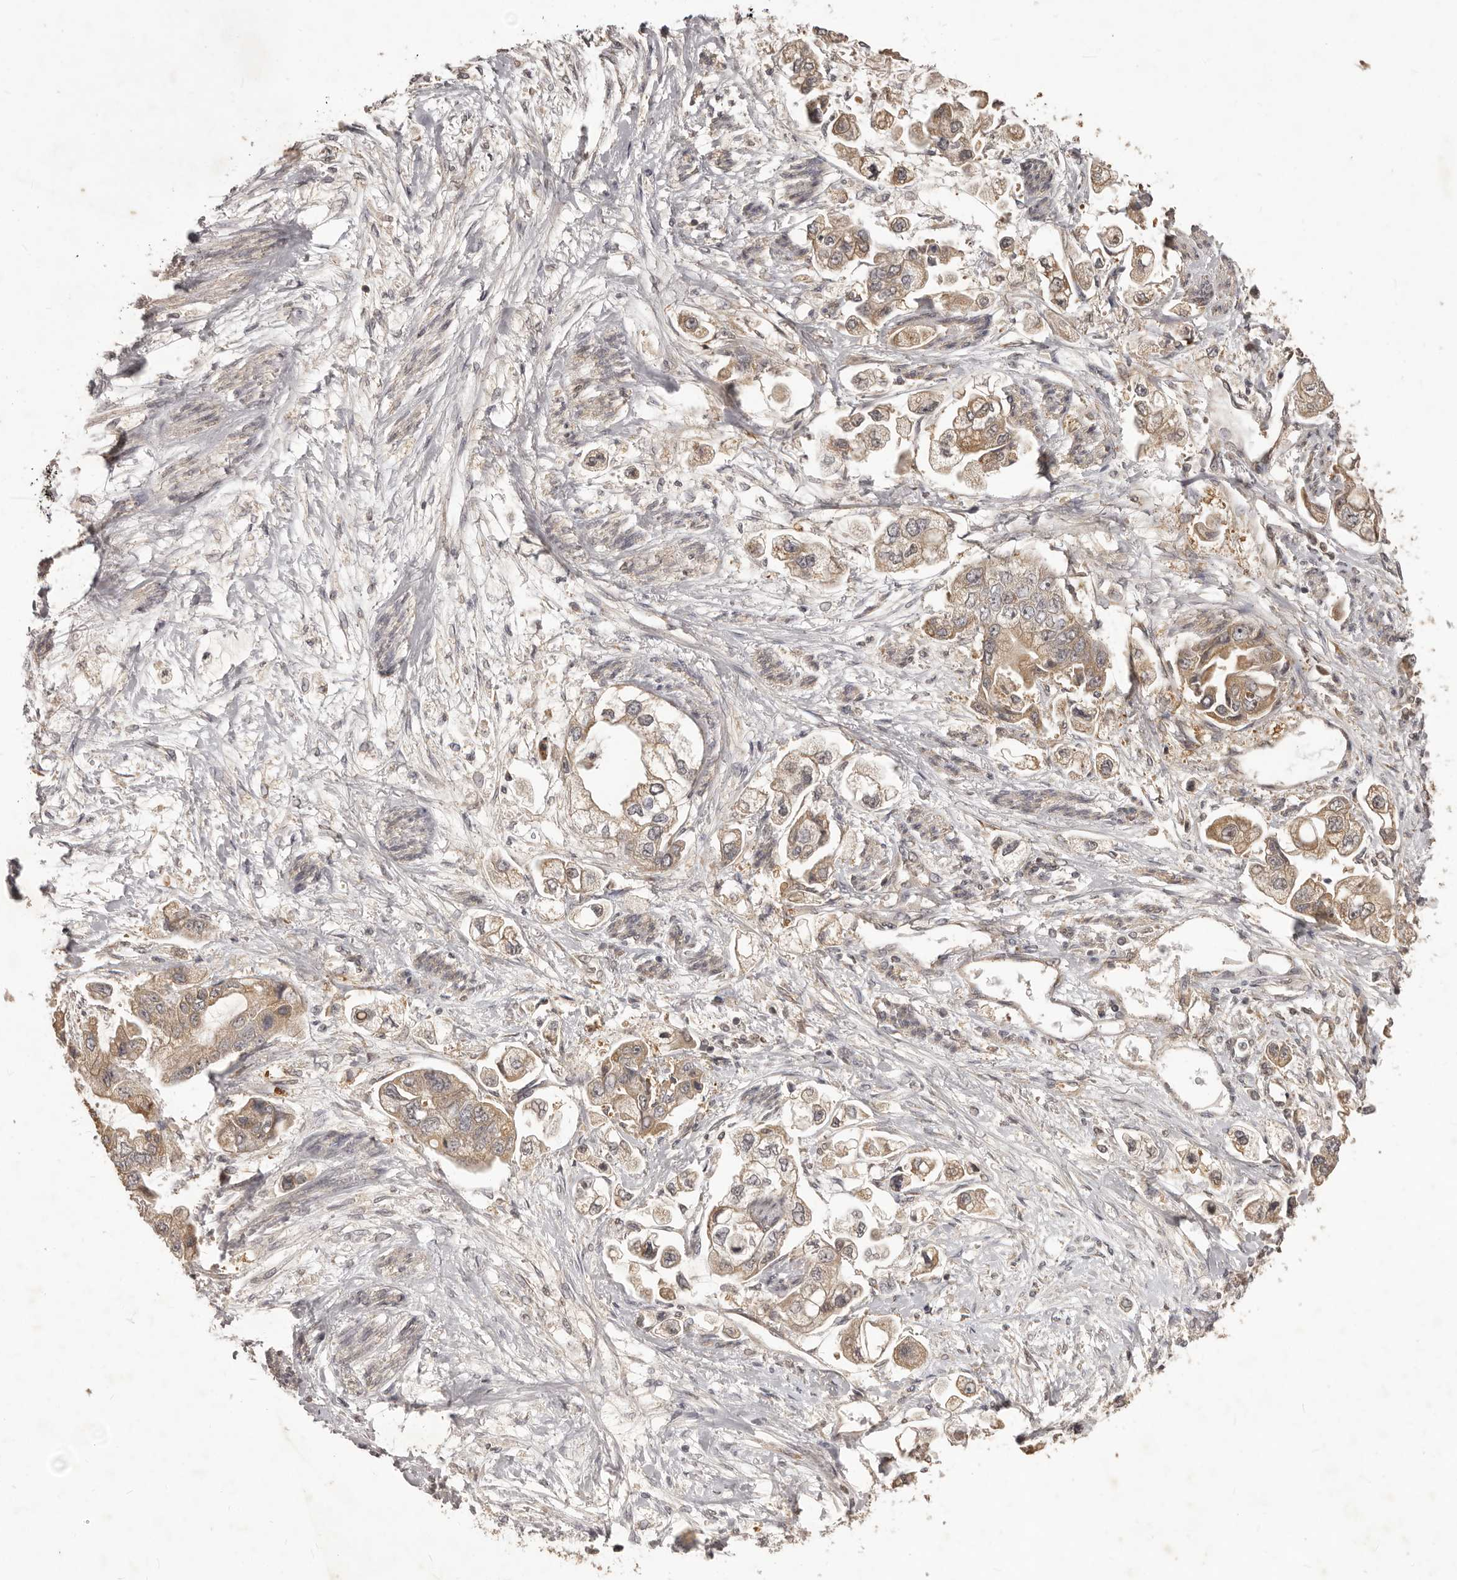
{"staining": {"intensity": "moderate", "quantity": ">75%", "location": "cytoplasmic/membranous"}, "tissue": "stomach cancer", "cell_type": "Tumor cells", "image_type": "cancer", "snomed": [{"axis": "morphology", "description": "Adenocarcinoma, NOS"}, {"axis": "topography", "description": "Stomach"}], "caption": "A micrograph of human stomach adenocarcinoma stained for a protein exhibits moderate cytoplasmic/membranous brown staining in tumor cells.", "gene": "MTO1", "patient": {"sex": "male", "age": 62}}